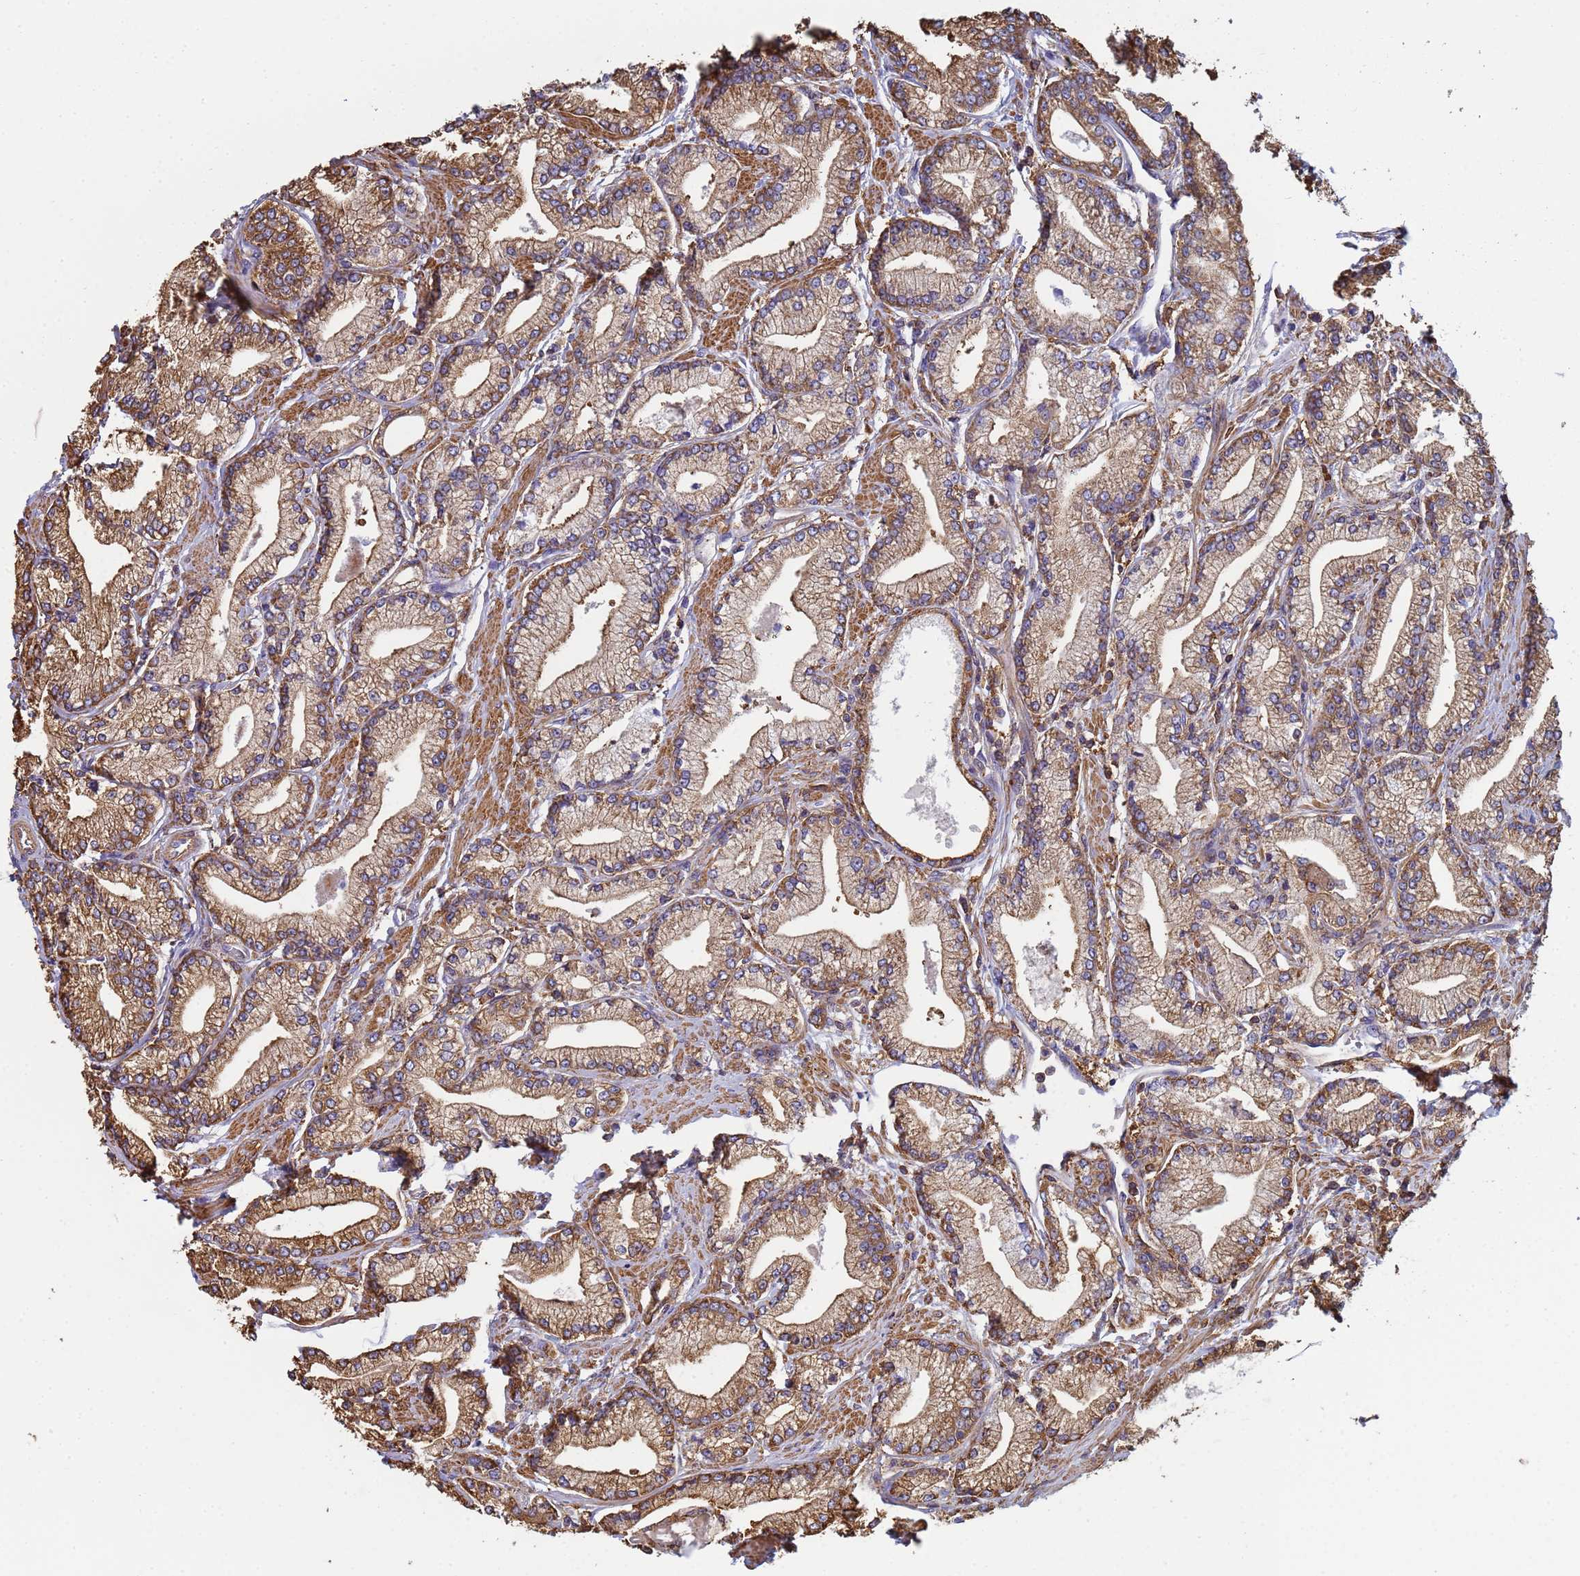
{"staining": {"intensity": "moderate", "quantity": ">75%", "location": "cytoplasmic/membranous"}, "tissue": "prostate cancer", "cell_type": "Tumor cells", "image_type": "cancer", "snomed": [{"axis": "morphology", "description": "Adenocarcinoma, High grade"}, {"axis": "topography", "description": "Prostate"}], "caption": "Tumor cells demonstrate medium levels of moderate cytoplasmic/membranous positivity in approximately >75% of cells in human adenocarcinoma (high-grade) (prostate).", "gene": "ZNG1B", "patient": {"sex": "male", "age": 67}}